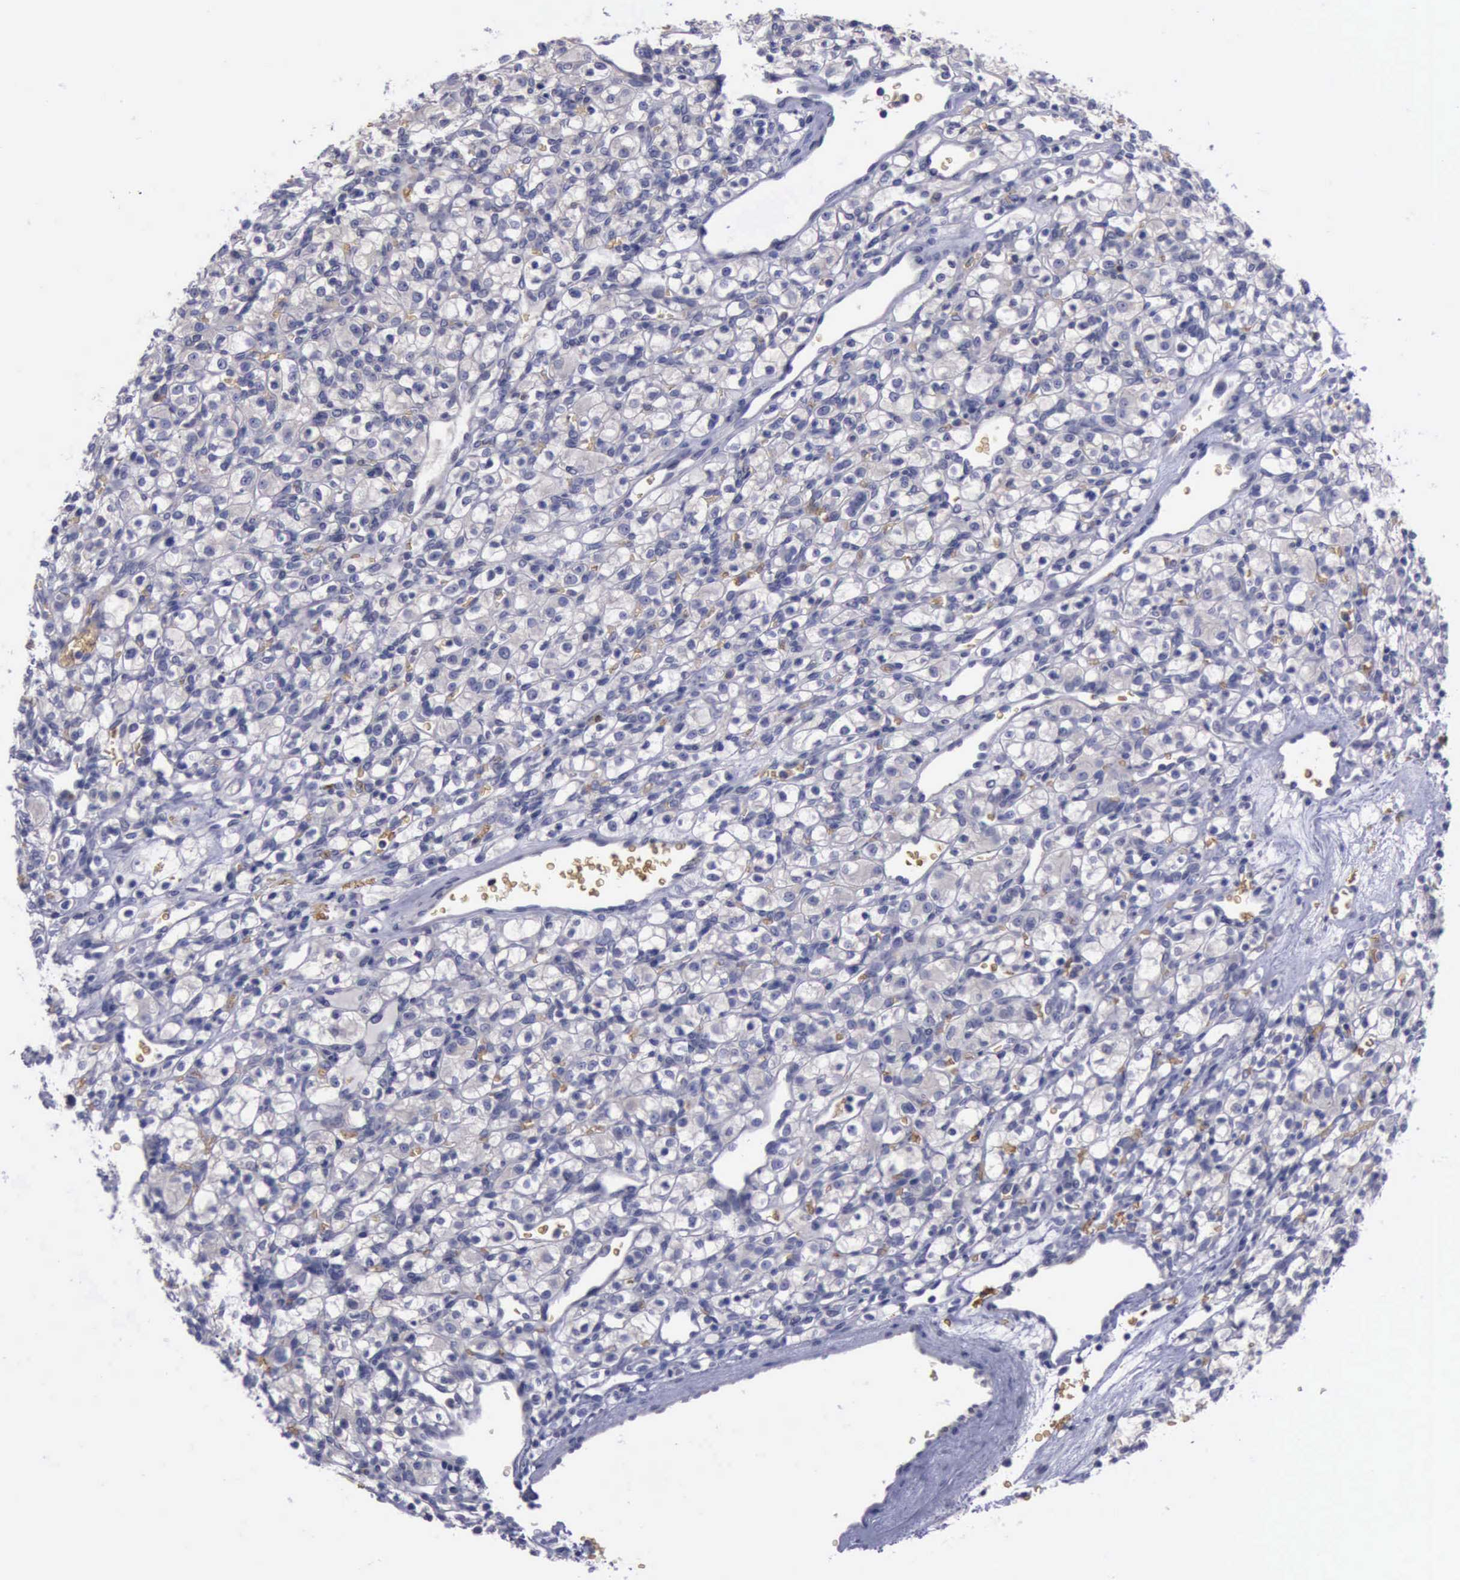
{"staining": {"intensity": "negative", "quantity": "none", "location": "none"}, "tissue": "renal cancer", "cell_type": "Tumor cells", "image_type": "cancer", "snomed": [{"axis": "morphology", "description": "Adenocarcinoma, NOS"}, {"axis": "topography", "description": "Kidney"}], "caption": "An image of renal adenocarcinoma stained for a protein shows no brown staining in tumor cells.", "gene": "CEP128", "patient": {"sex": "female", "age": 62}}